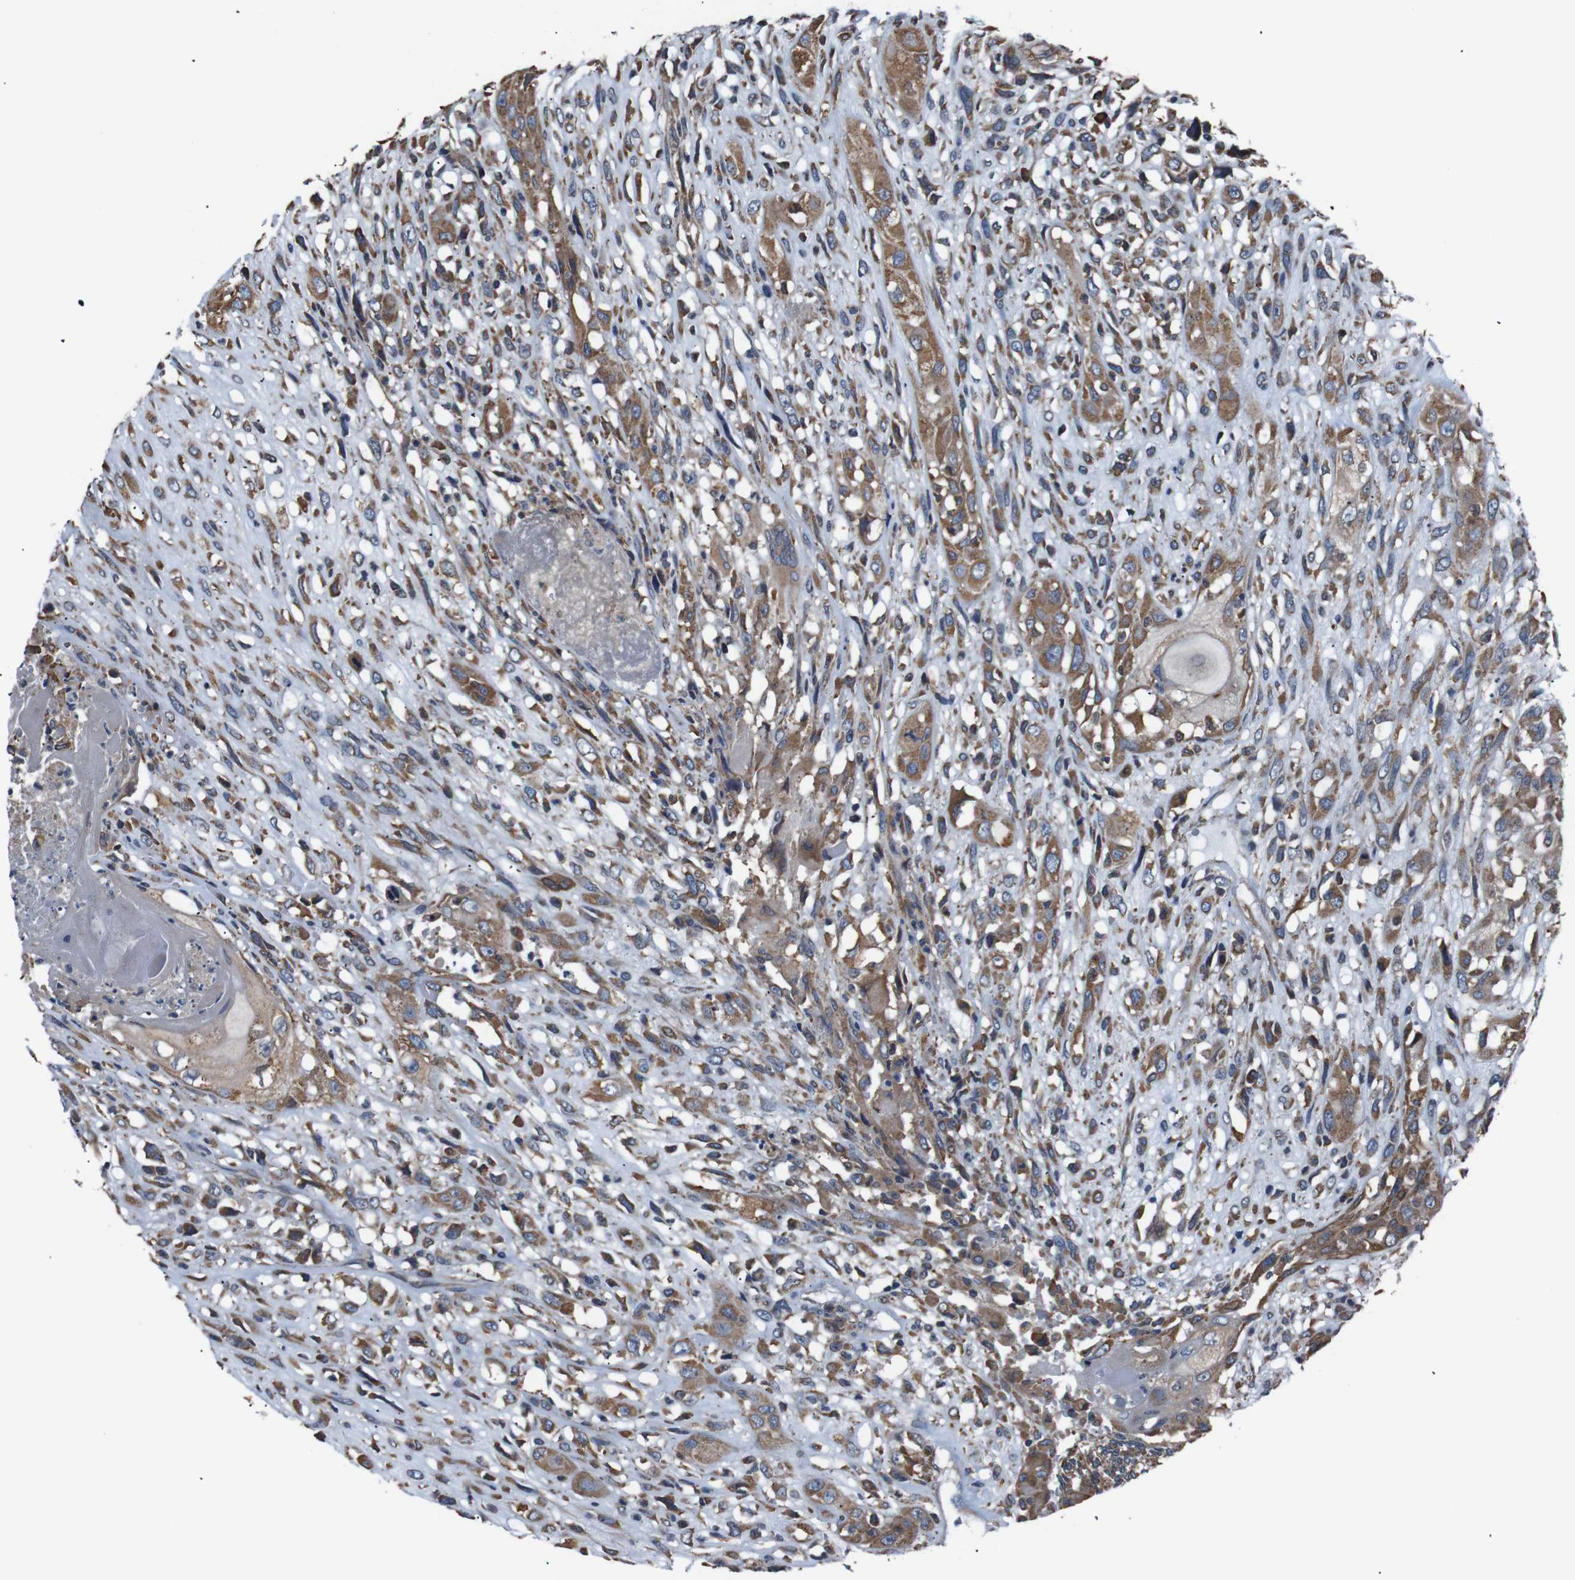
{"staining": {"intensity": "moderate", "quantity": ">75%", "location": "cytoplasmic/membranous"}, "tissue": "head and neck cancer", "cell_type": "Tumor cells", "image_type": "cancer", "snomed": [{"axis": "morphology", "description": "Necrosis, NOS"}, {"axis": "morphology", "description": "Neoplasm, malignant, NOS"}, {"axis": "topography", "description": "Salivary gland"}, {"axis": "topography", "description": "Head-Neck"}], "caption": "Neoplasm (malignant) (head and neck) was stained to show a protein in brown. There is medium levels of moderate cytoplasmic/membranous expression in approximately >75% of tumor cells.", "gene": "SIGMAR1", "patient": {"sex": "male", "age": 43}}